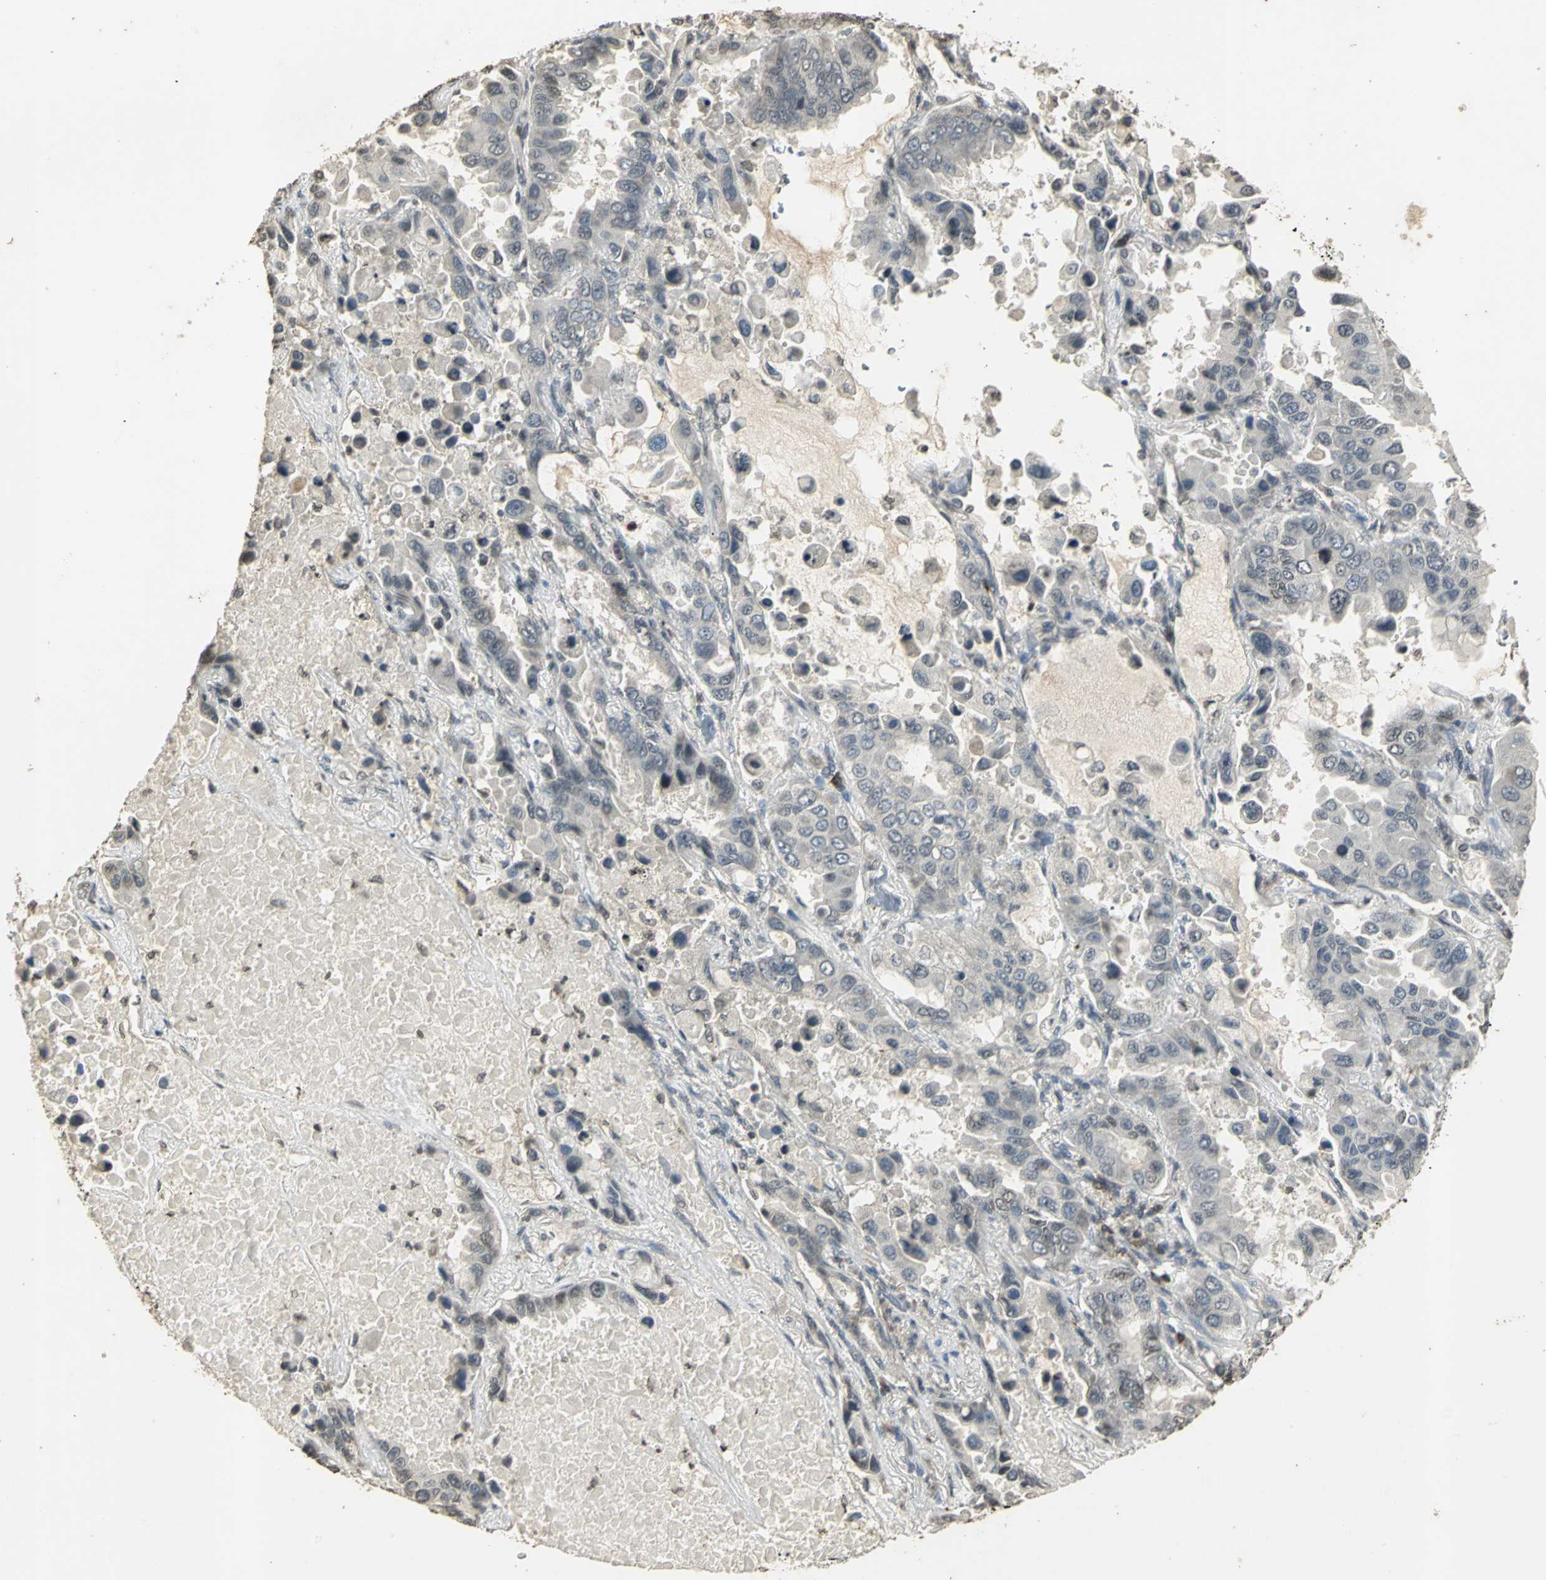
{"staining": {"intensity": "negative", "quantity": "none", "location": "none"}, "tissue": "lung cancer", "cell_type": "Tumor cells", "image_type": "cancer", "snomed": [{"axis": "morphology", "description": "Adenocarcinoma, NOS"}, {"axis": "topography", "description": "Lung"}], "caption": "Immunohistochemical staining of lung cancer demonstrates no significant positivity in tumor cells.", "gene": "IL16", "patient": {"sex": "male", "age": 64}}